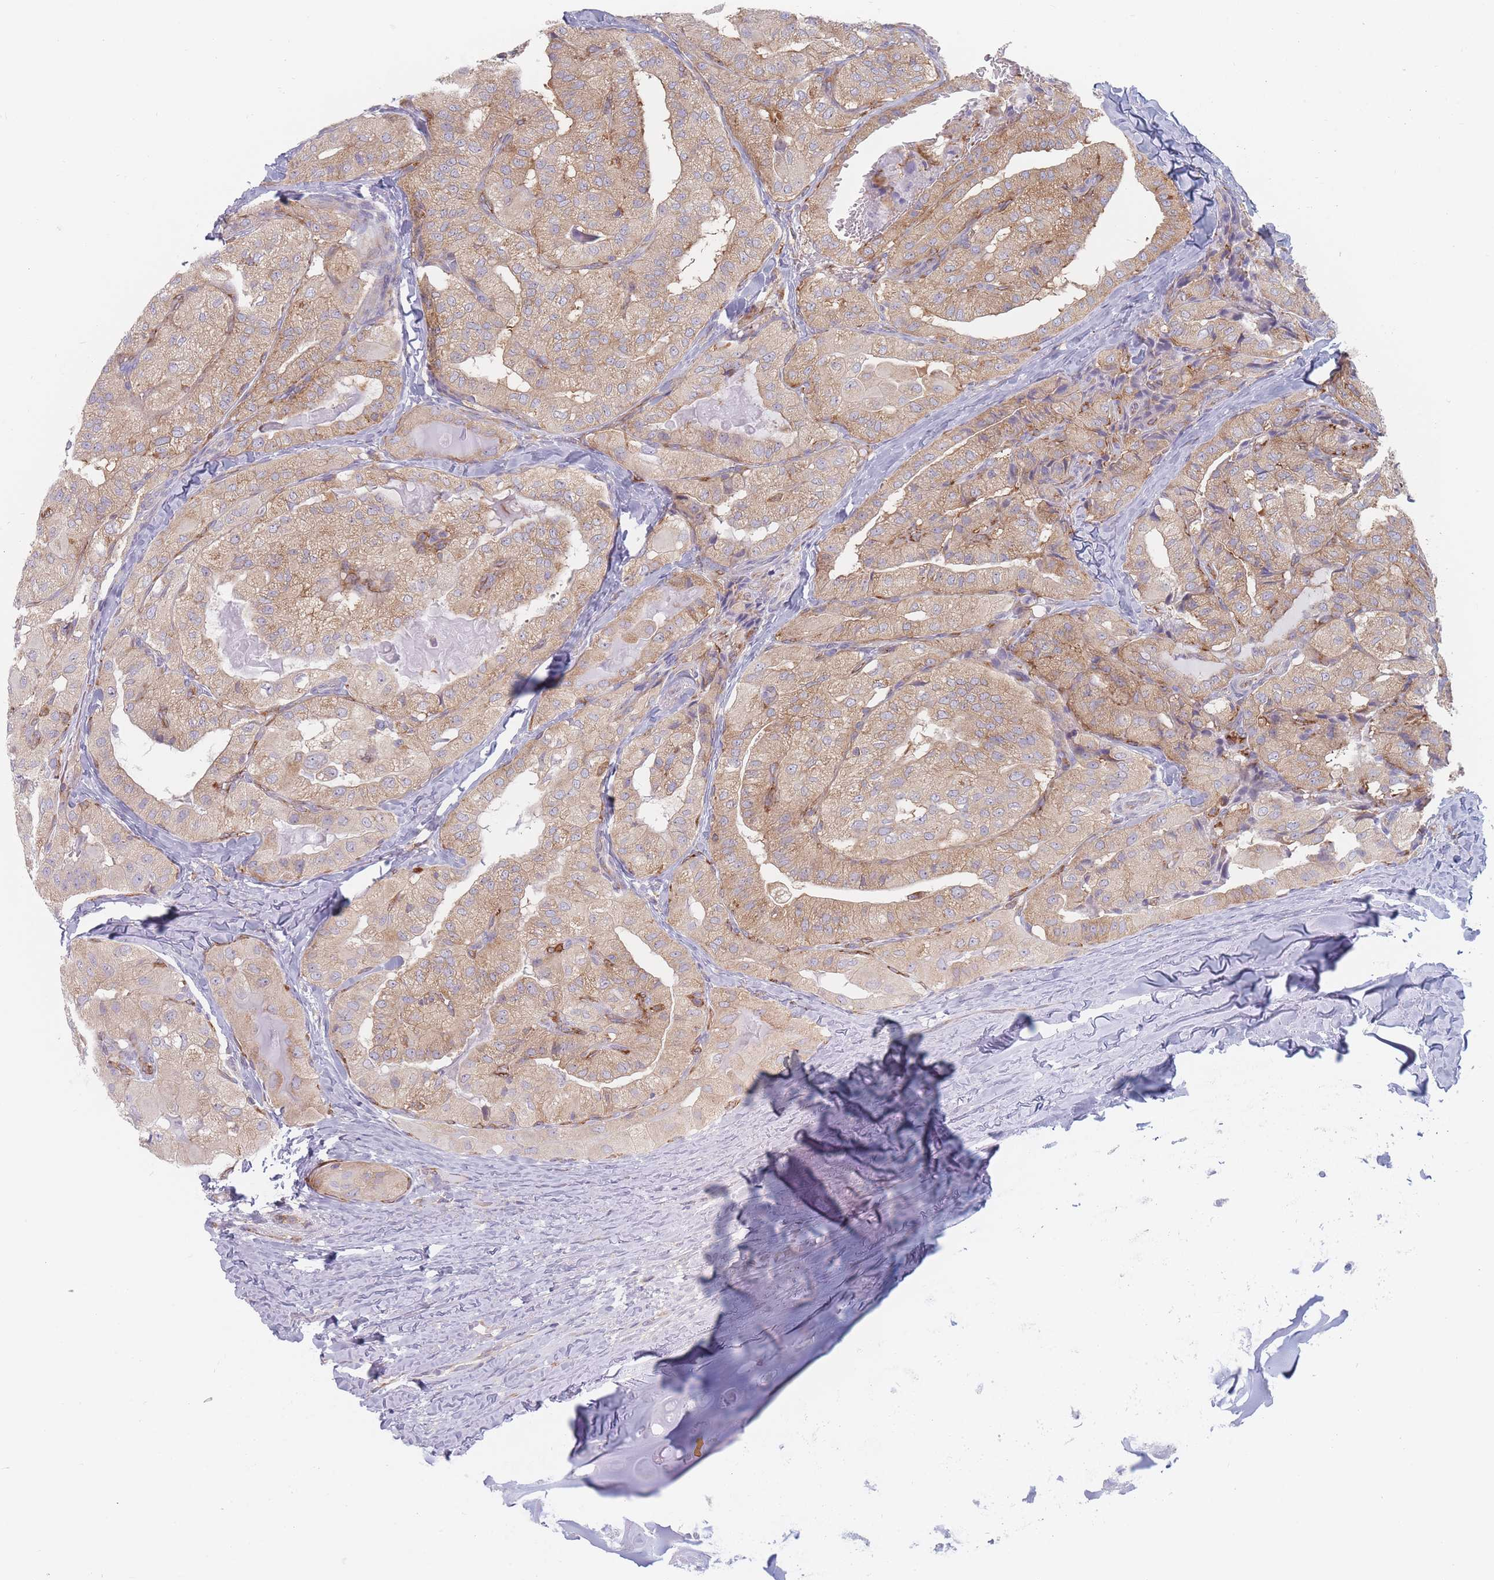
{"staining": {"intensity": "moderate", "quantity": ">75%", "location": "cytoplasmic/membranous"}, "tissue": "thyroid cancer", "cell_type": "Tumor cells", "image_type": "cancer", "snomed": [{"axis": "morphology", "description": "Normal tissue, NOS"}, {"axis": "morphology", "description": "Papillary adenocarcinoma, NOS"}, {"axis": "topography", "description": "Thyroid gland"}], "caption": "Tumor cells show medium levels of moderate cytoplasmic/membranous staining in approximately >75% of cells in human thyroid cancer. Ihc stains the protein in brown and the nuclei are stained blue.", "gene": "MAP1S", "patient": {"sex": "female", "age": 59}}